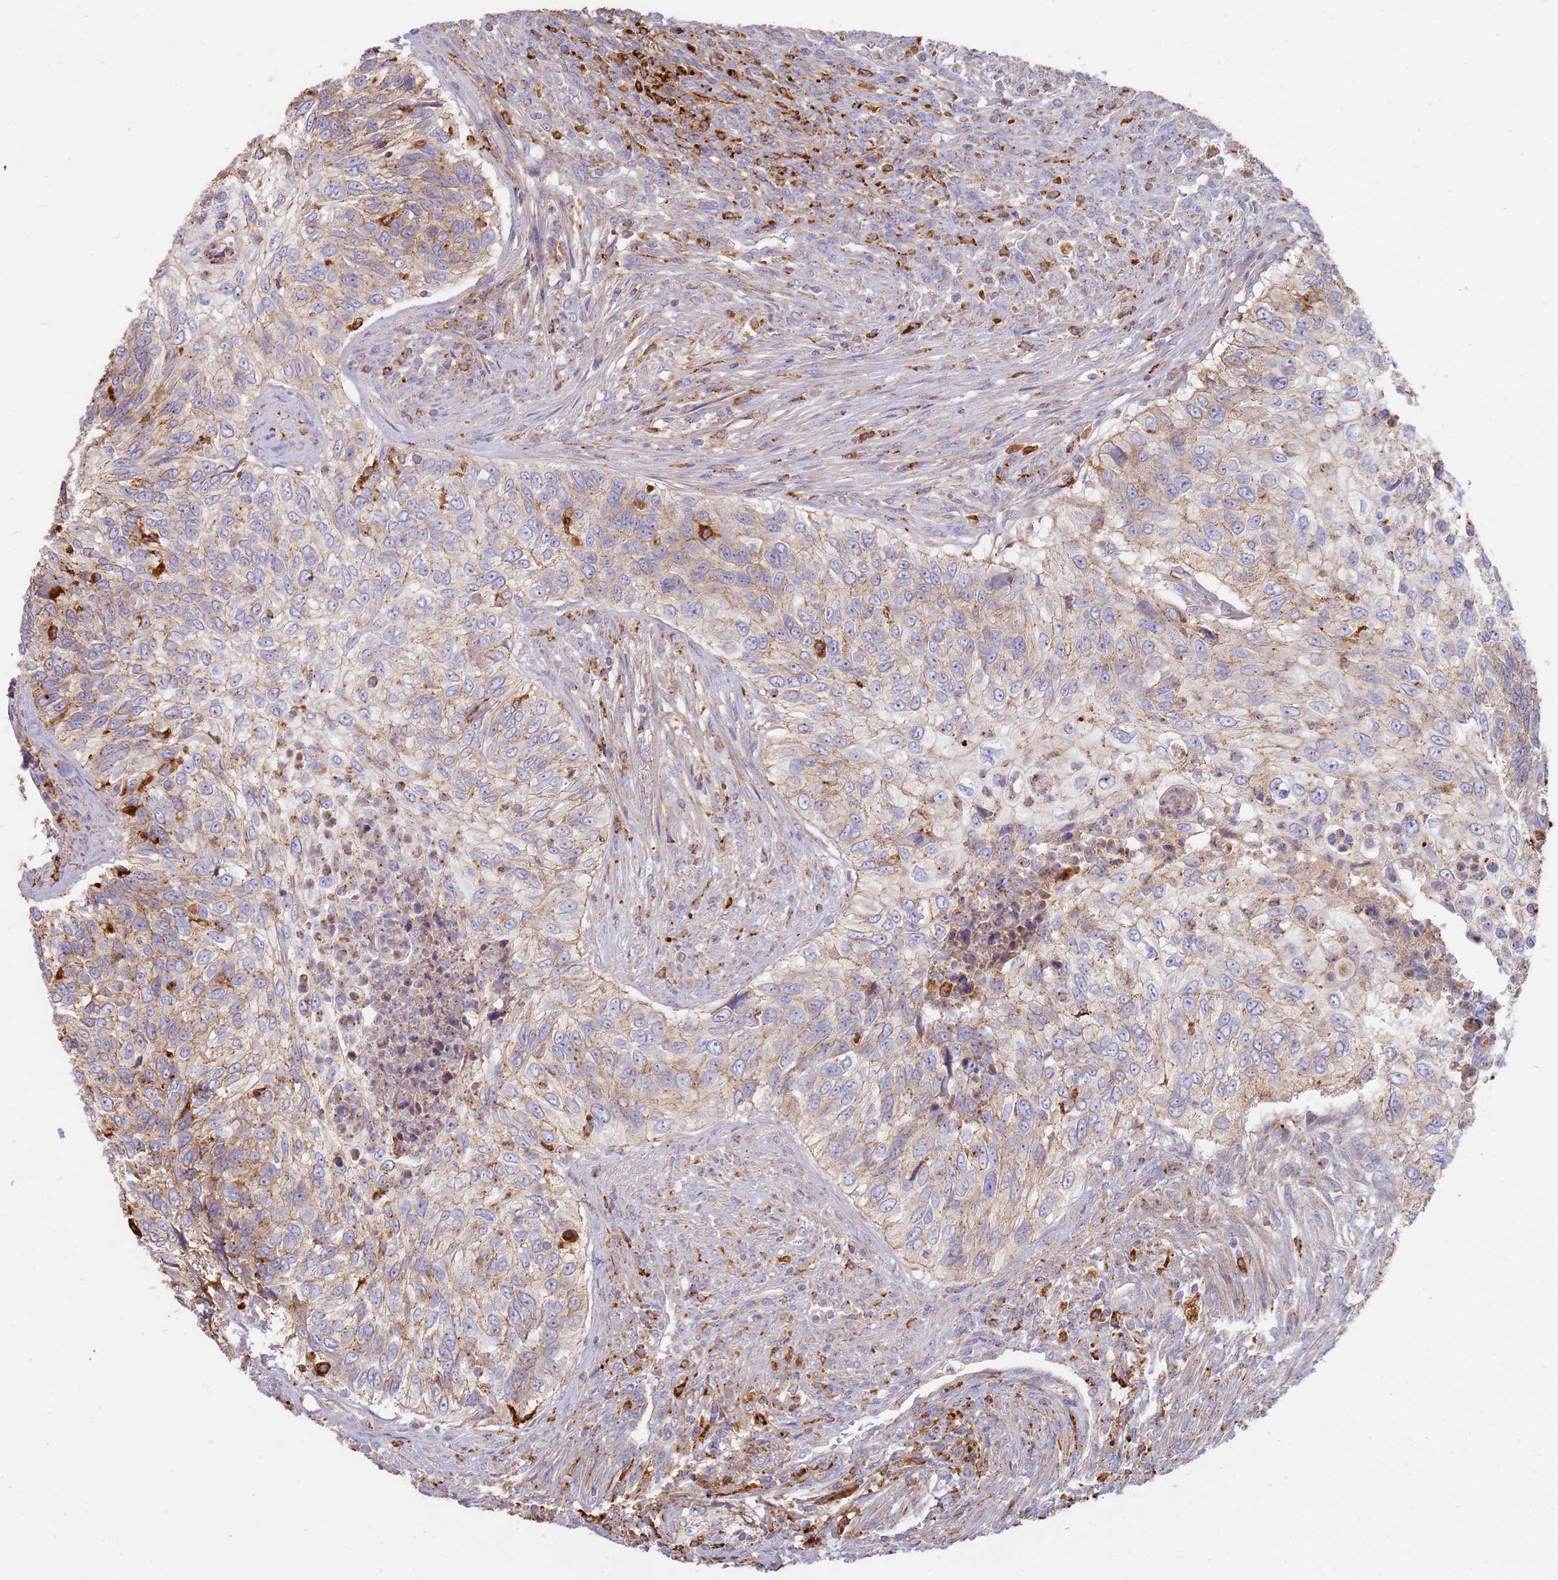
{"staining": {"intensity": "weak", "quantity": "25%-75%", "location": "cytoplasmic/membranous"}, "tissue": "urothelial cancer", "cell_type": "Tumor cells", "image_type": "cancer", "snomed": [{"axis": "morphology", "description": "Urothelial carcinoma, High grade"}, {"axis": "topography", "description": "Urinary bladder"}], "caption": "An immunohistochemistry (IHC) micrograph of neoplastic tissue is shown. Protein staining in brown highlights weak cytoplasmic/membranous positivity in urothelial cancer within tumor cells.", "gene": "TMEM229B", "patient": {"sex": "female", "age": 60}}